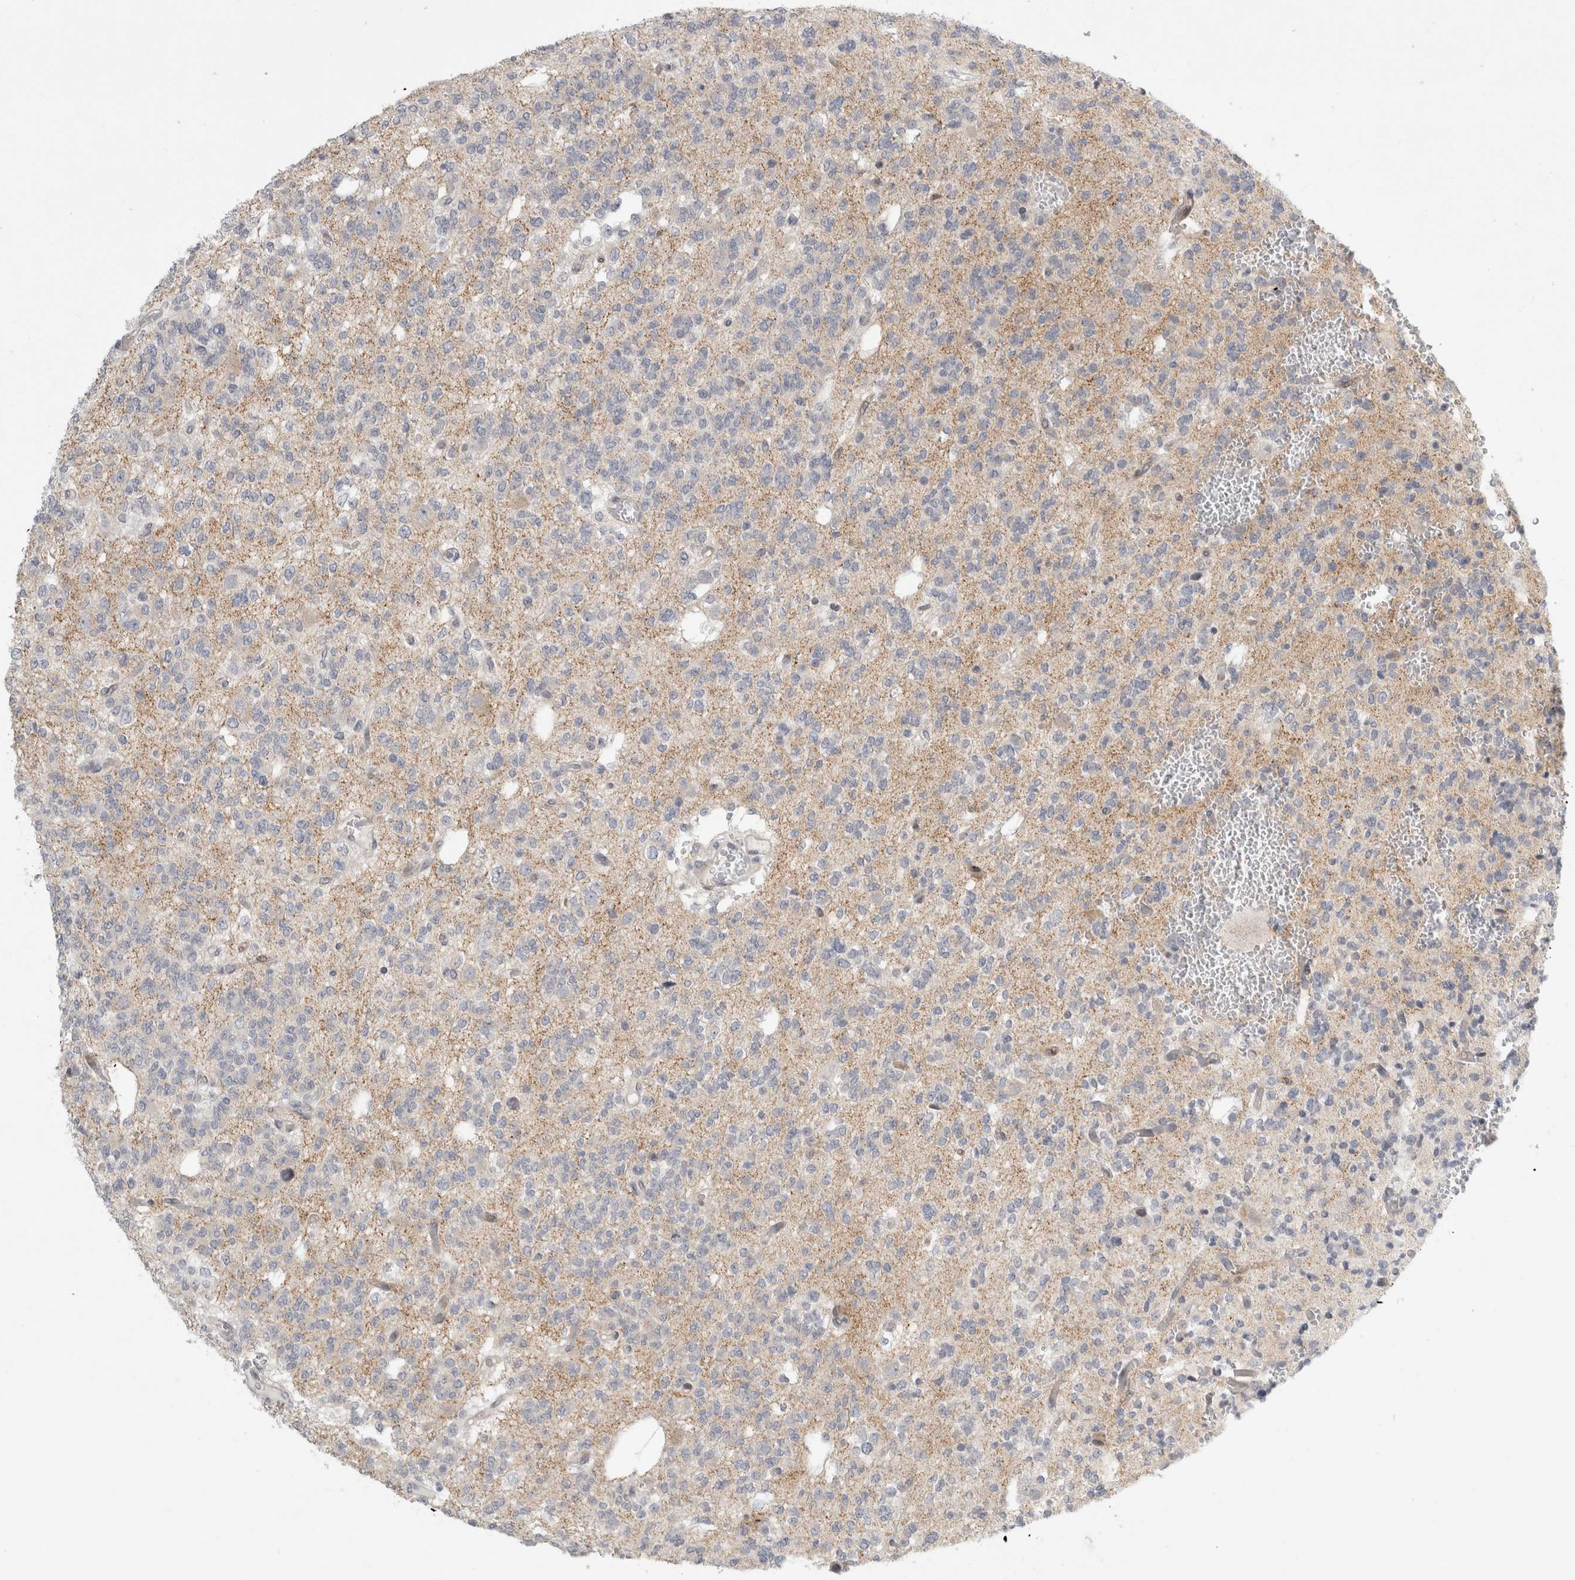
{"staining": {"intensity": "negative", "quantity": "none", "location": "none"}, "tissue": "glioma", "cell_type": "Tumor cells", "image_type": "cancer", "snomed": [{"axis": "morphology", "description": "Glioma, malignant, Low grade"}, {"axis": "topography", "description": "Brain"}], "caption": "Micrograph shows no protein expression in tumor cells of glioma tissue.", "gene": "UTP25", "patient": {"sex": "male", "age": 38}}